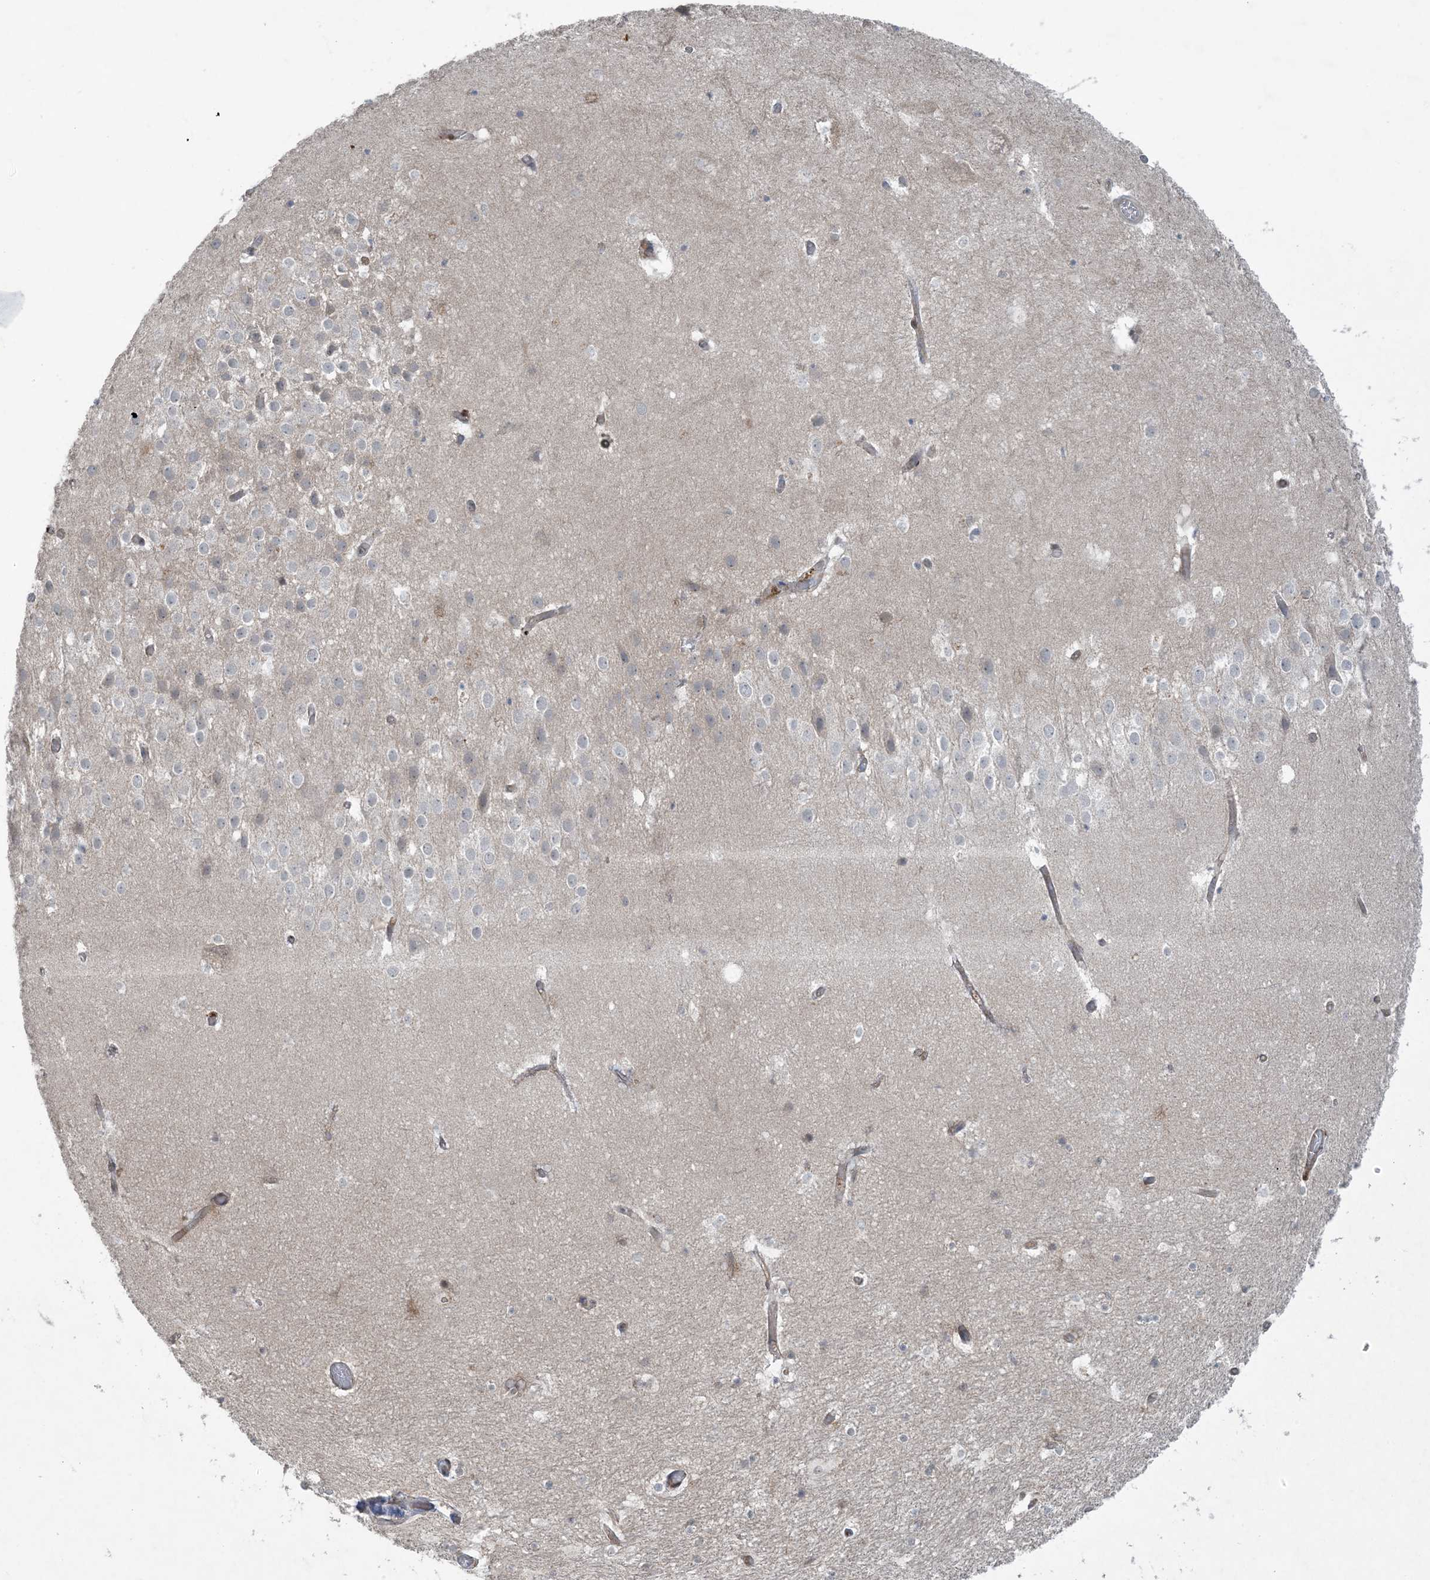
{"staining": {"intensity": "negative", "quantity": "none", "location": "none"}, "tissue": "hippocampus", "cell_type": "Glial cells", "image_type": "normal", "snomed": [{"axis": "morphology", "description": "Normal tissue, NOS"}, {"axis": "topography", "description": "Hippocampus"}], "caption": "An IHC histopathology image of unremarkable hippocampus is shown. There is no staining in glial cells of hippocampus.", "gene": "STAM2", "patient": {"sex": "female", "age": 52}}